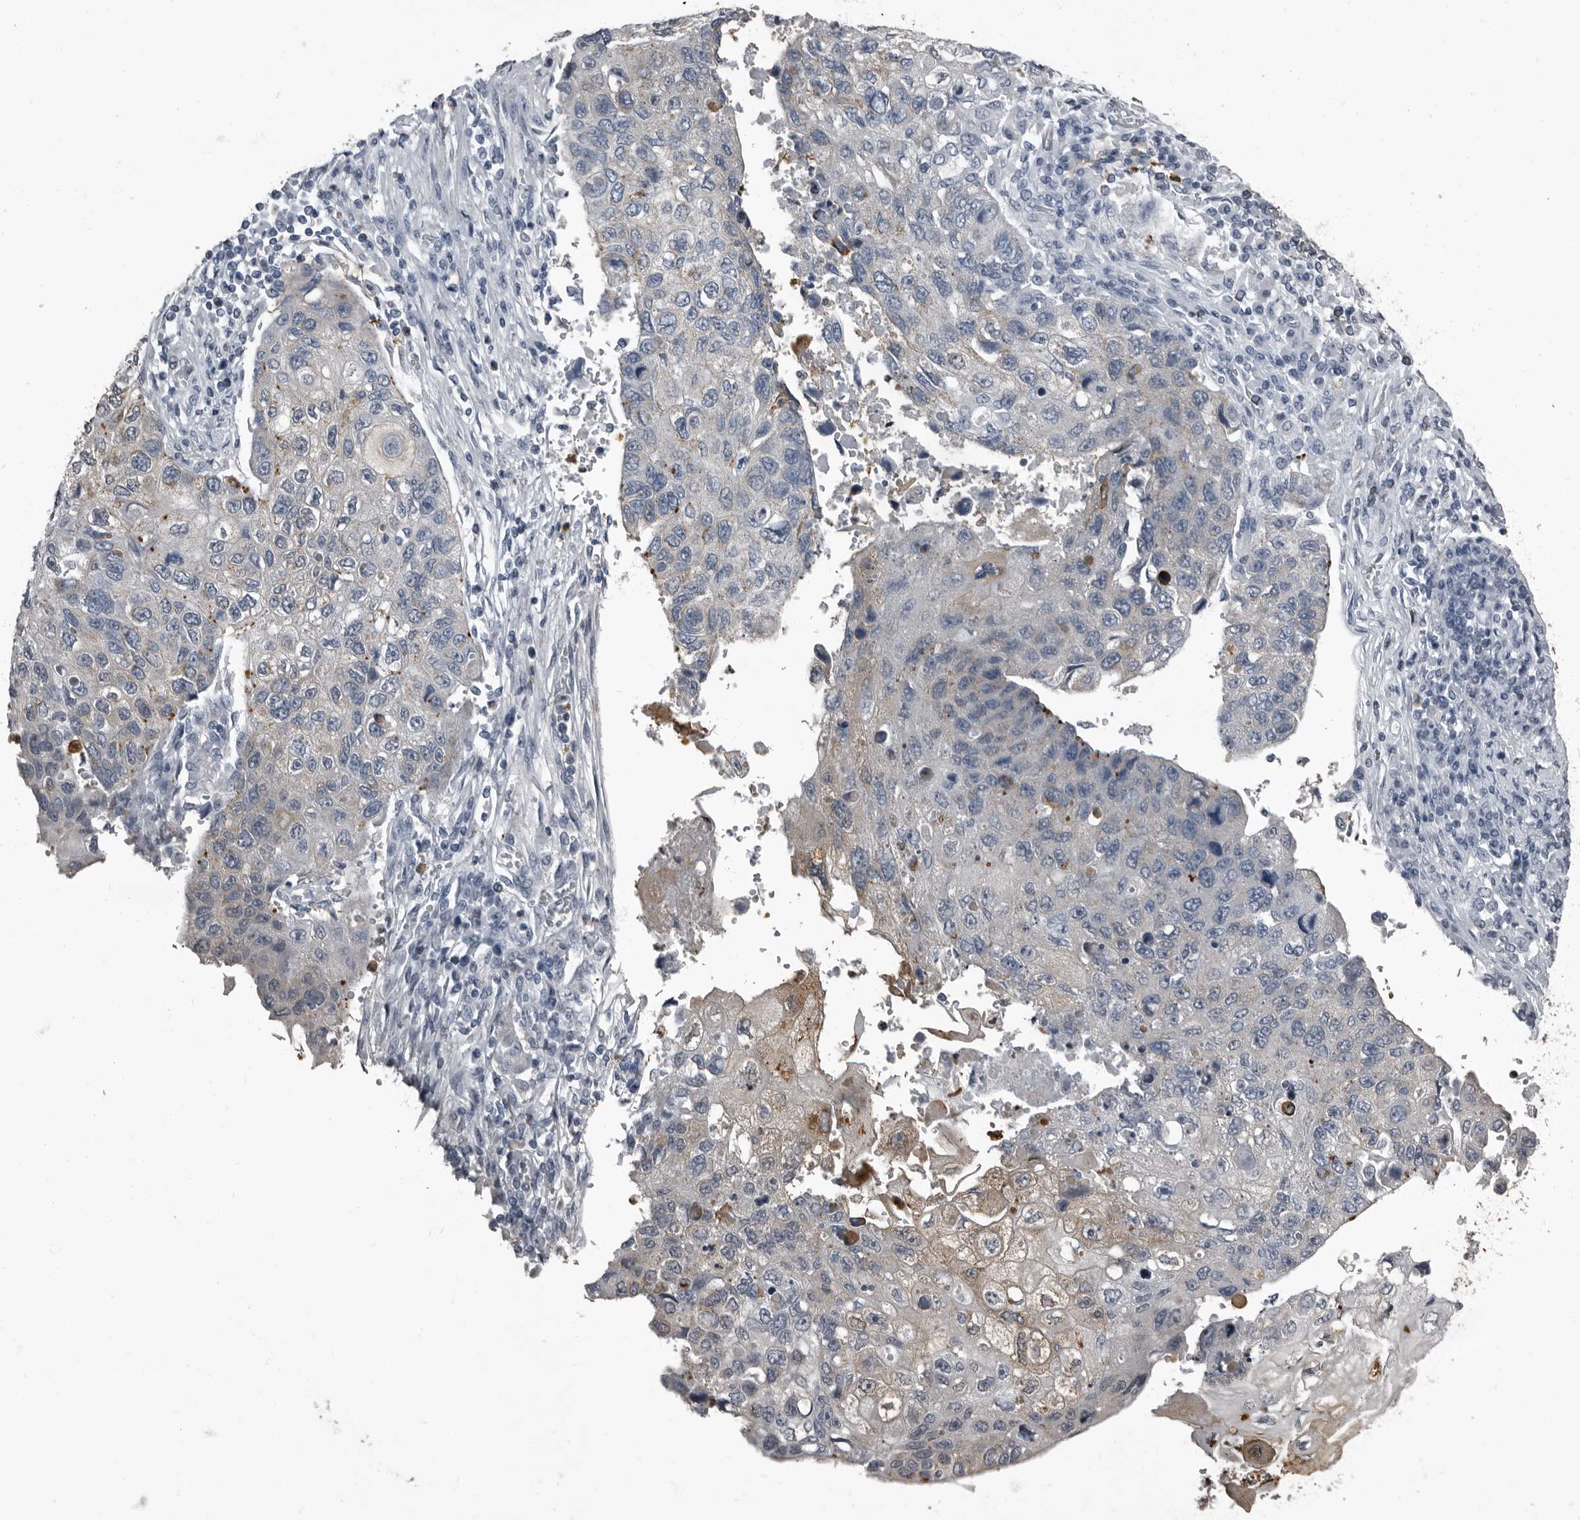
{"staining": {"intensity": "weak", "quantity": "<25%", "location": "cytoplasmic/membranous"}, "tissue": "lung cancer", "cell_type": "Tumor cells", "image_type": "cancer", "snomed": [{"axis": "morphology", "description": "Squamous cell carcinoma, NOS"}, {"axis": "topography", "description": "Lung"}], "caption": "A micrograph of squamous cell carcinoma (lung) stained for a protein displays no brown staining in tumor cells.", "gene": "TPD52L1", "patient": {"sex": "male", "age": 61}}